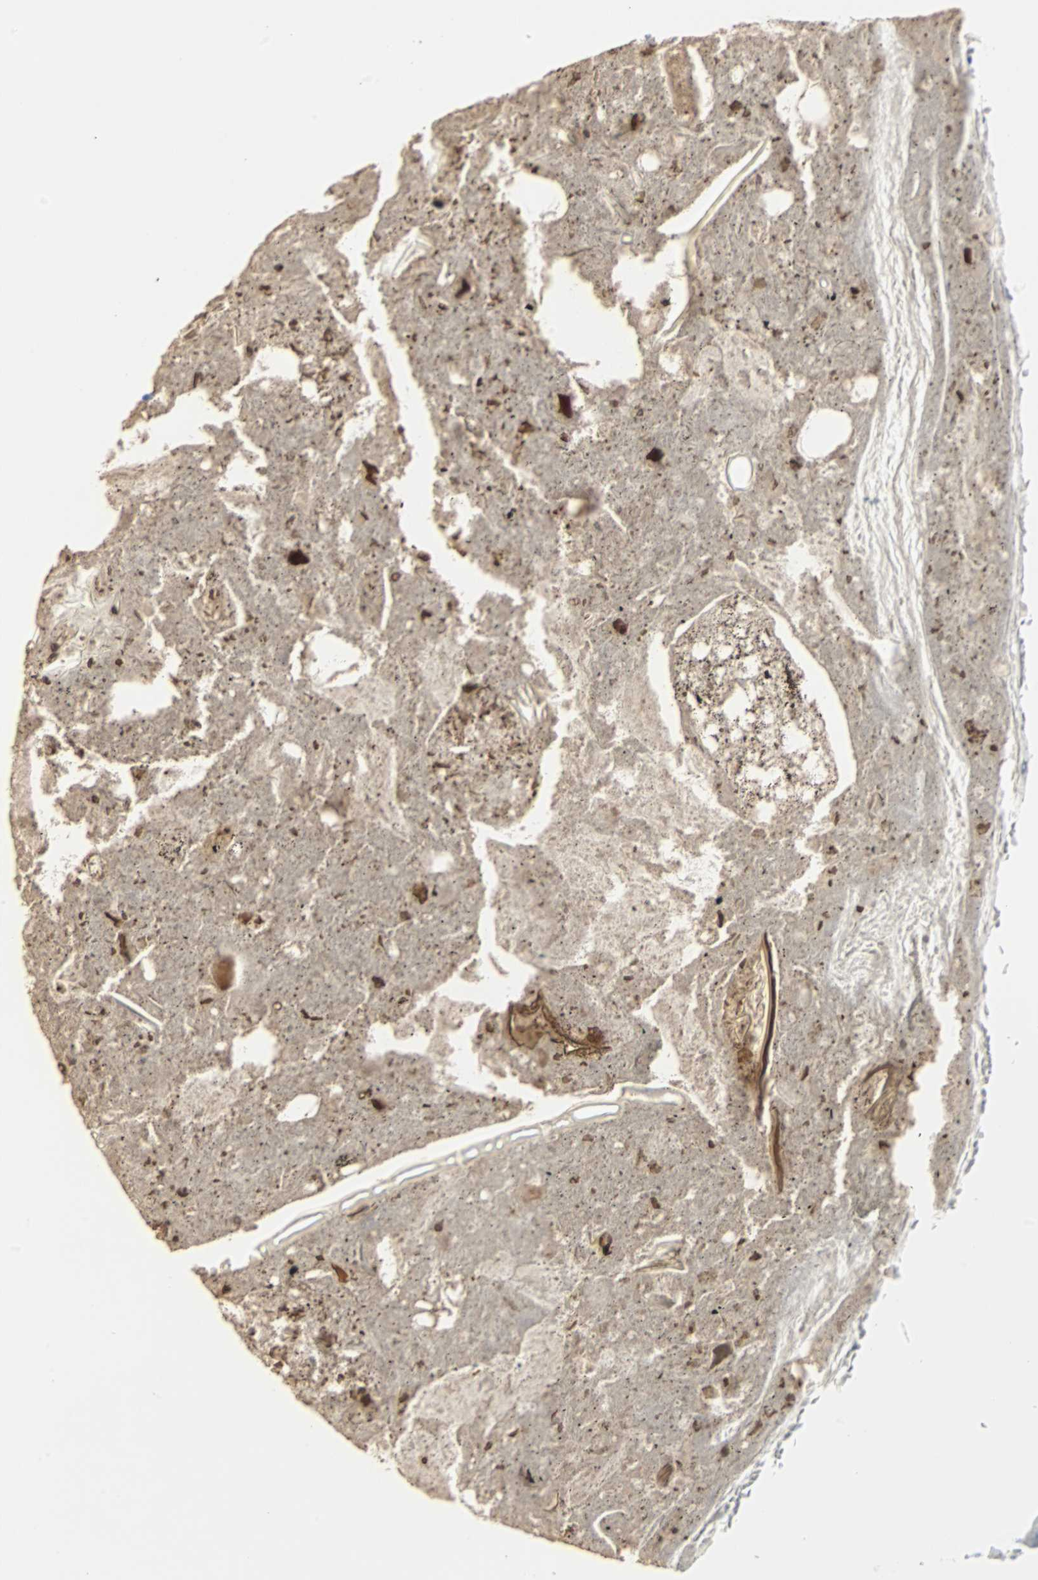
{"staining": {"intensity": "negative", "quantity": "none", "location": "none"}, "tissue": "appendix", "cell_type": "Glandular cells", "image_type": "normal", "snomed": [{"axis": "morphology", "description": "Normal tissue, NOS"}, {"axis": "topography", "description": "Appendix"}], "caption": "IHC of unremarkable human appendix reveals no positivity in glandular cells. The staining is performed using DAB brown chromogen with nuclei counter-stained in using hematoxylin.", "gene": "STX1A", "patient": {"sex": "female", "age": 10}}